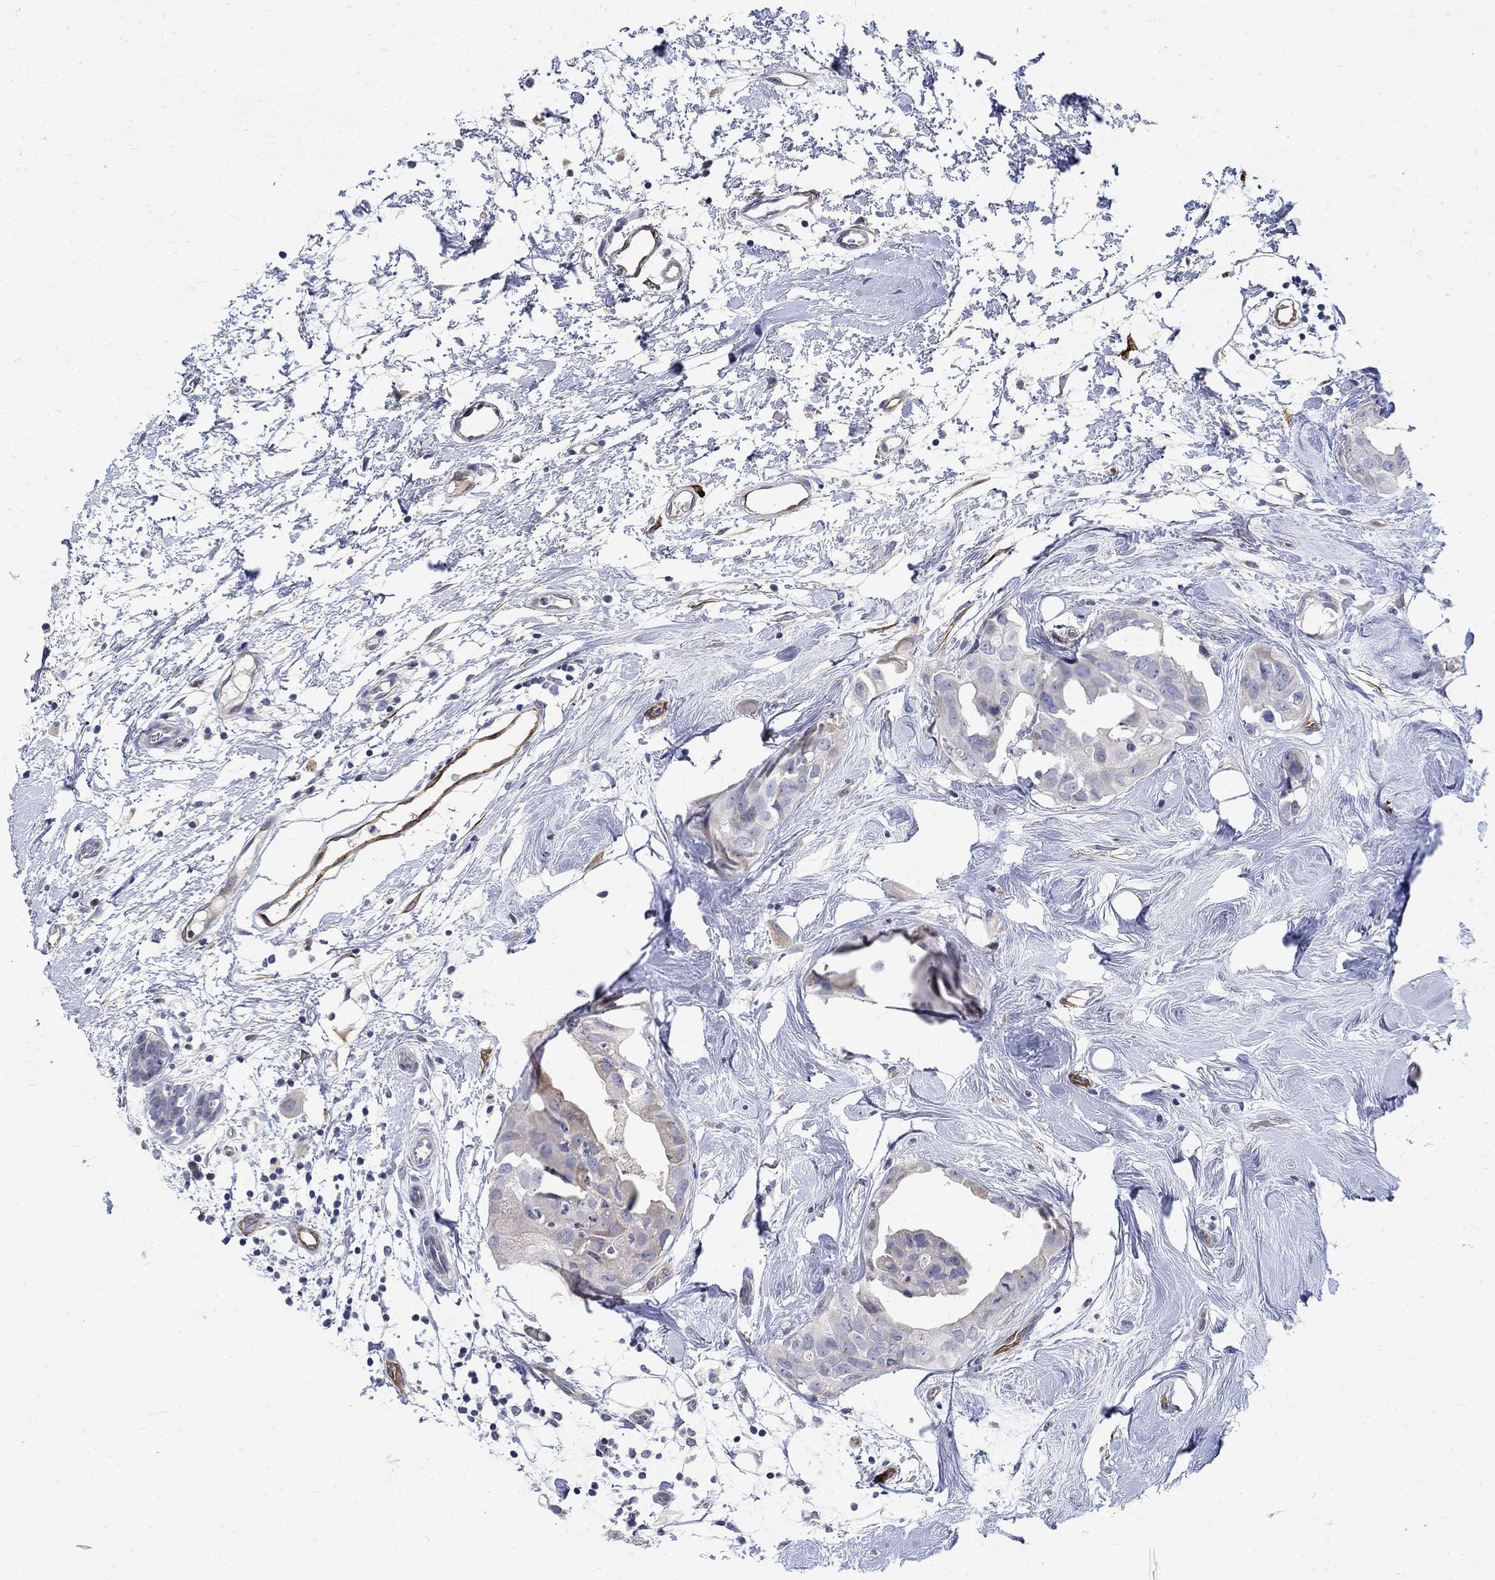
{"staining": {"intensity": "weak", "quantity": "<25%", "location": "cytoplasmic/membranous"}, "tissue": "breast cancer", "cell_type": "Tumor cells", "image_type": "cancer", "snomed": [{"axis": "morphology", "description": "Normal tissue, NOS"}, {"axis": "morphology", "description": "Duct carcinoma"}, {"axis": "topography", "description": "Breast"}], "caption": "The histopathology image shows no significant expression in tumor cells of breast invasive ductal carcinoma. (DAB (3,3'-diaminobenzidine) immunohistochemistry (IHC) visualized using brightfield microscopy, high magnification).", "gene": "TGM2", "patient": {"sex": "female", "age": 40}}